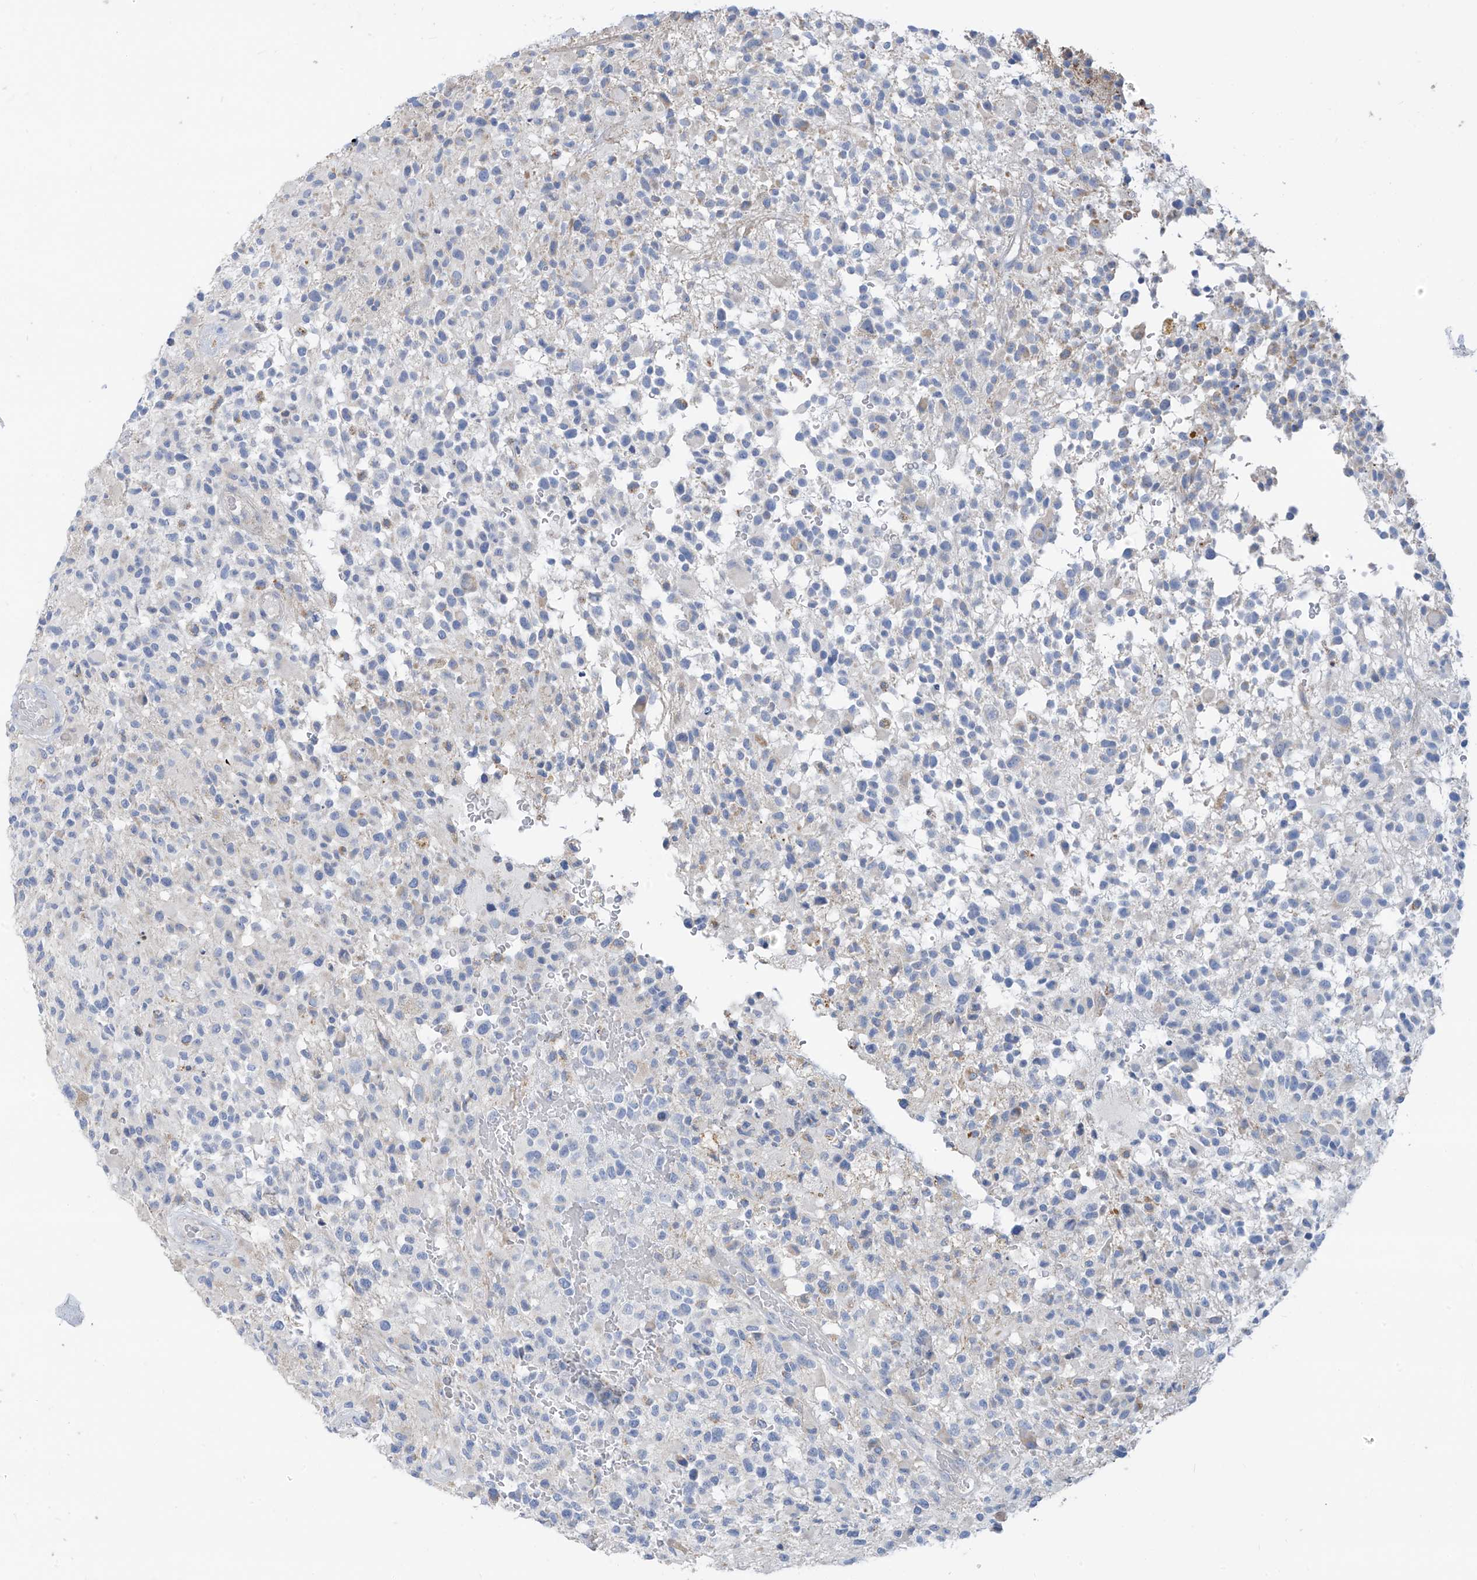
{"staining": {"intensity": "negative", "quantity": "none", "location": "none"}, "tissue": "glioma", "cell_type": "Tumor cells", "image_type": "cancer", "snomed": [{"axis": "morphology", "description": "Glioma, malignant, High grade"}, {"axis": "morphology", "description": "Glioblastoma, NOS"}, {"axis": "topography", "description": "Brain"}], "caption": "Immunohistochemical staining of human glioblastoma reveals no significant staining in tumor cells.", "gene": "ZNF404", "patient": {"sex": "male", "age": 60}}